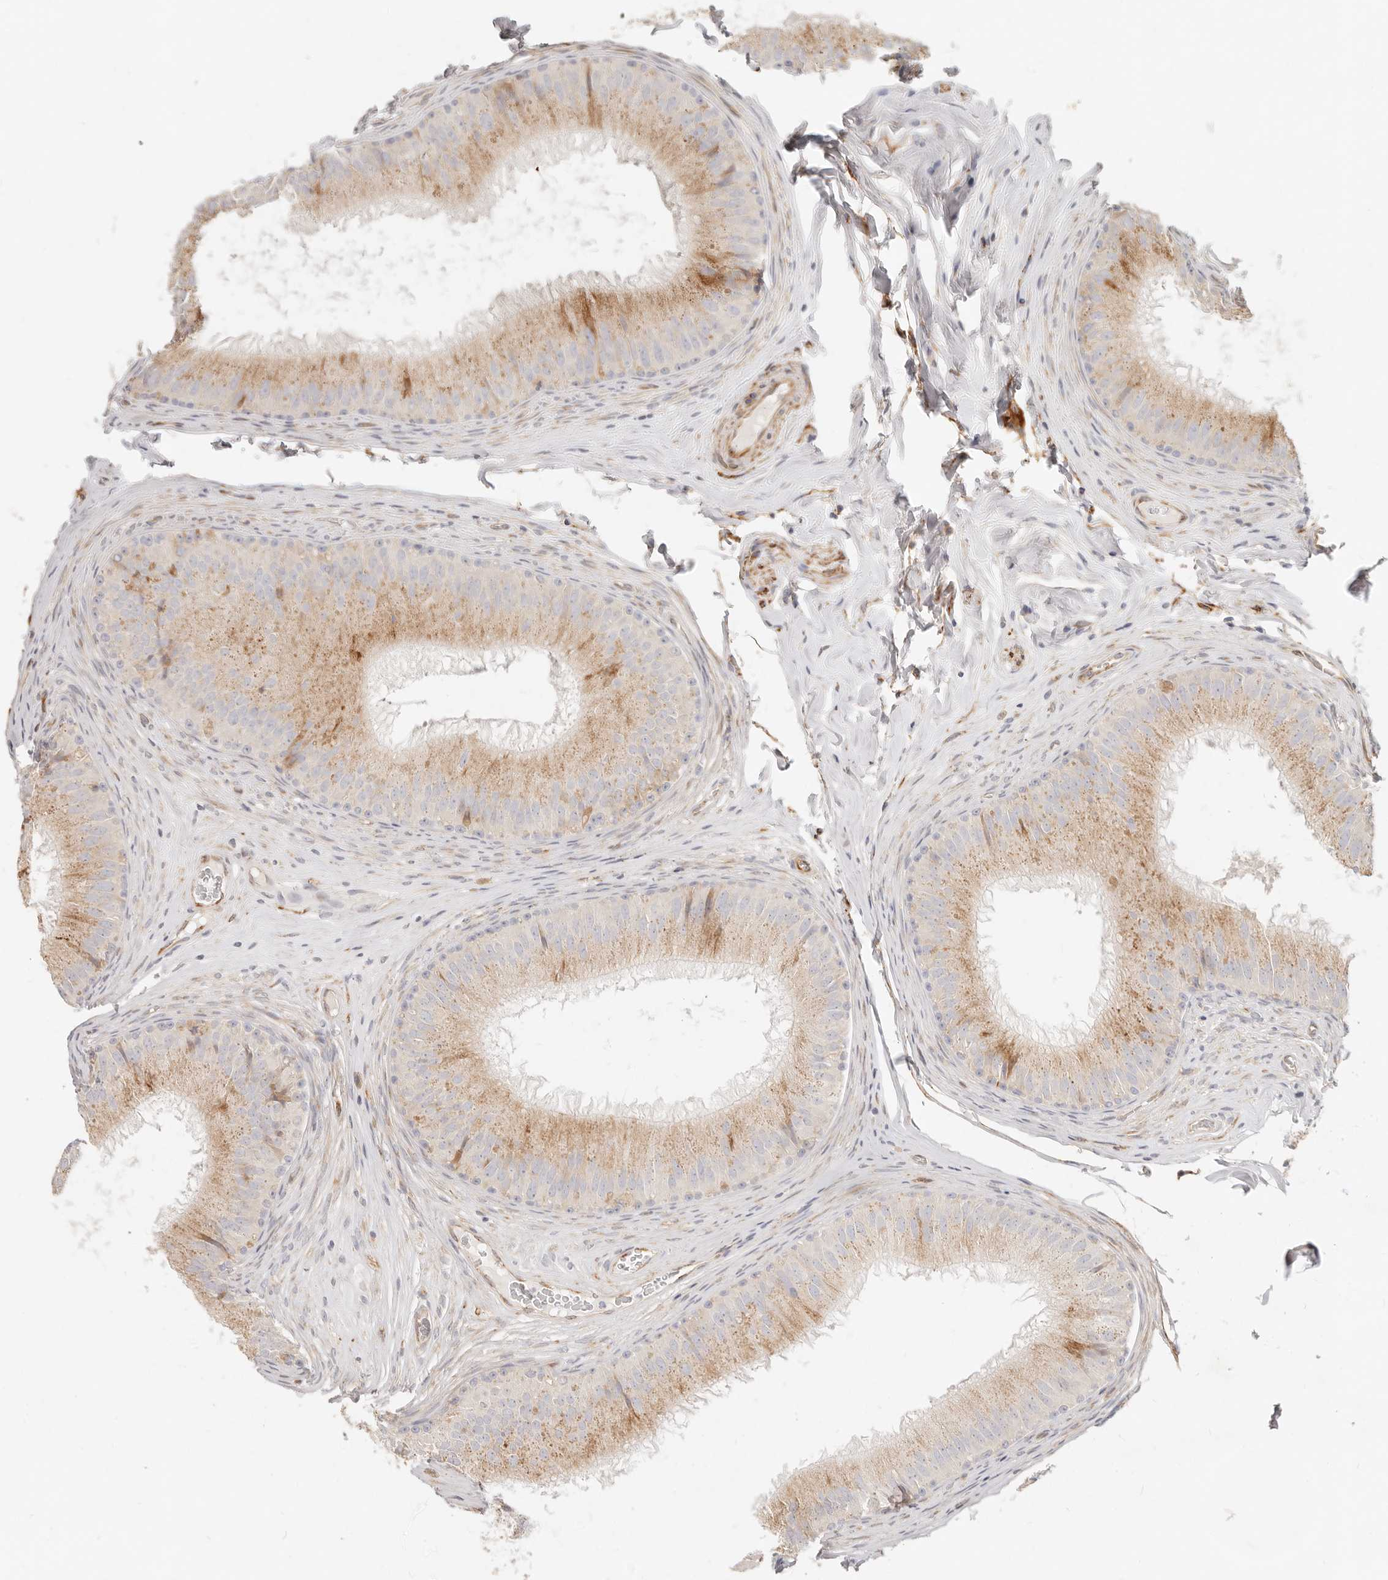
{"staining": {"intensity": "weak", "quantity": "25%-75%", "location": "cytoplasmic/membranous"}, "tissue": "epididymis", "cell_type": "Glandular cells", "image_type": "normal", "snomed": [{"axis": "morphology", "description": "Normal tissue, NOS"}, {"axis": "topography", "description": "Epididymis"}], "caption": "DAB (3,3'-diaminobenzidine) immunohistochemical staining of unremarkable epididymis demonstrates weak cytoplasmic/membranous protein staining in about 25%-75% of glandular cells.", "gene": "SASS6", "patient": {"sex": "male", "age": 32}}